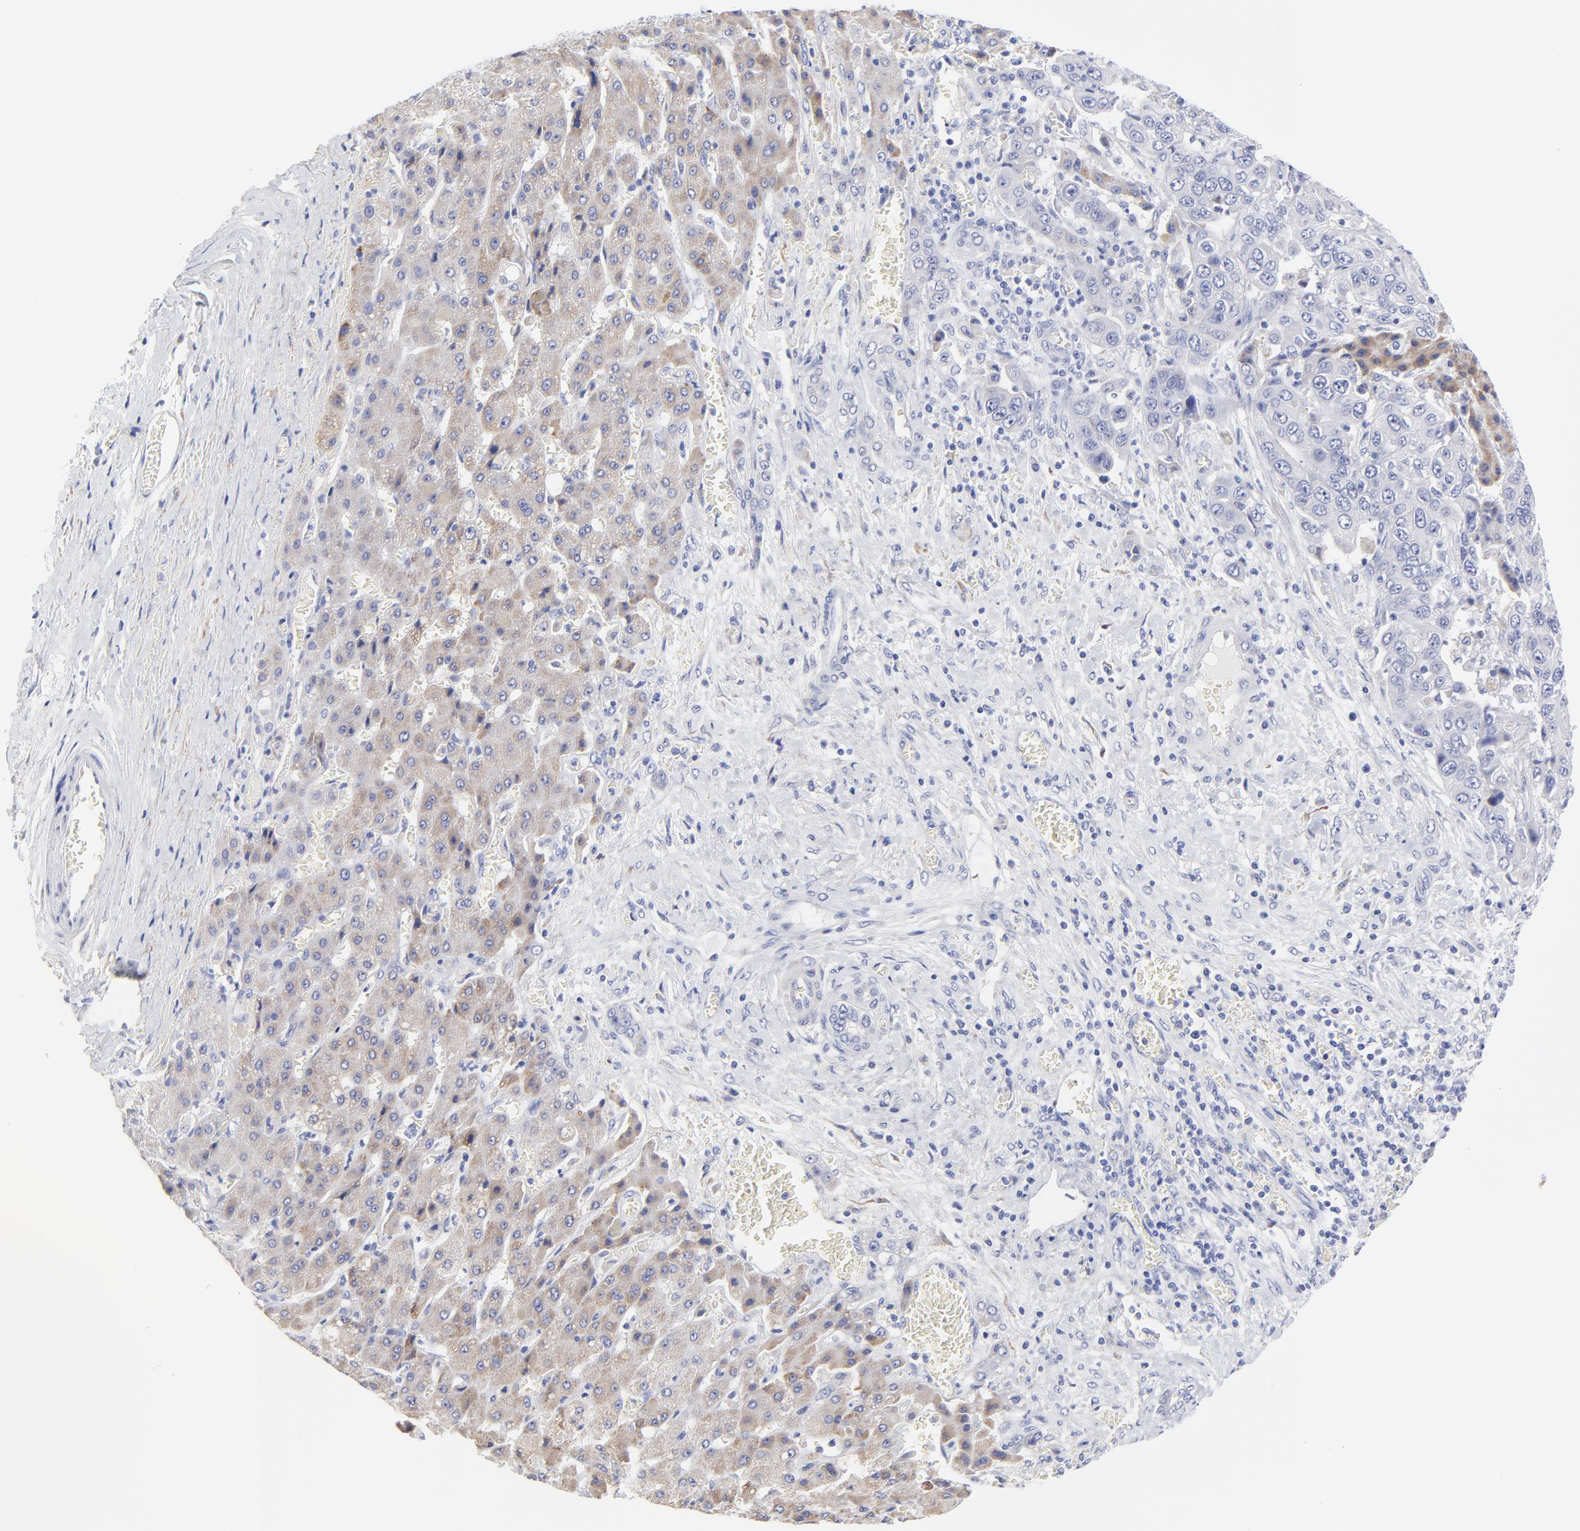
{"staining": {"intensity": "negative", "quantity": "none", "location": "none"}, "tissue": "liver cancer", "cell_type": "Tumor cells", "image_type": "cancer", "snomed": [{"axis": "morphology", "description": "Cholangiocarcinoma"}, {"axis": "topography", "description": "Liver"}], "caption": "A high-resolution micrograph shows immunohistochemistry staining of cholangiocarcinoma (liver), which shows no significant expression in tumor cells.", "gene": "DUSP9", "patient": {"sex": "female", "age": 52}}